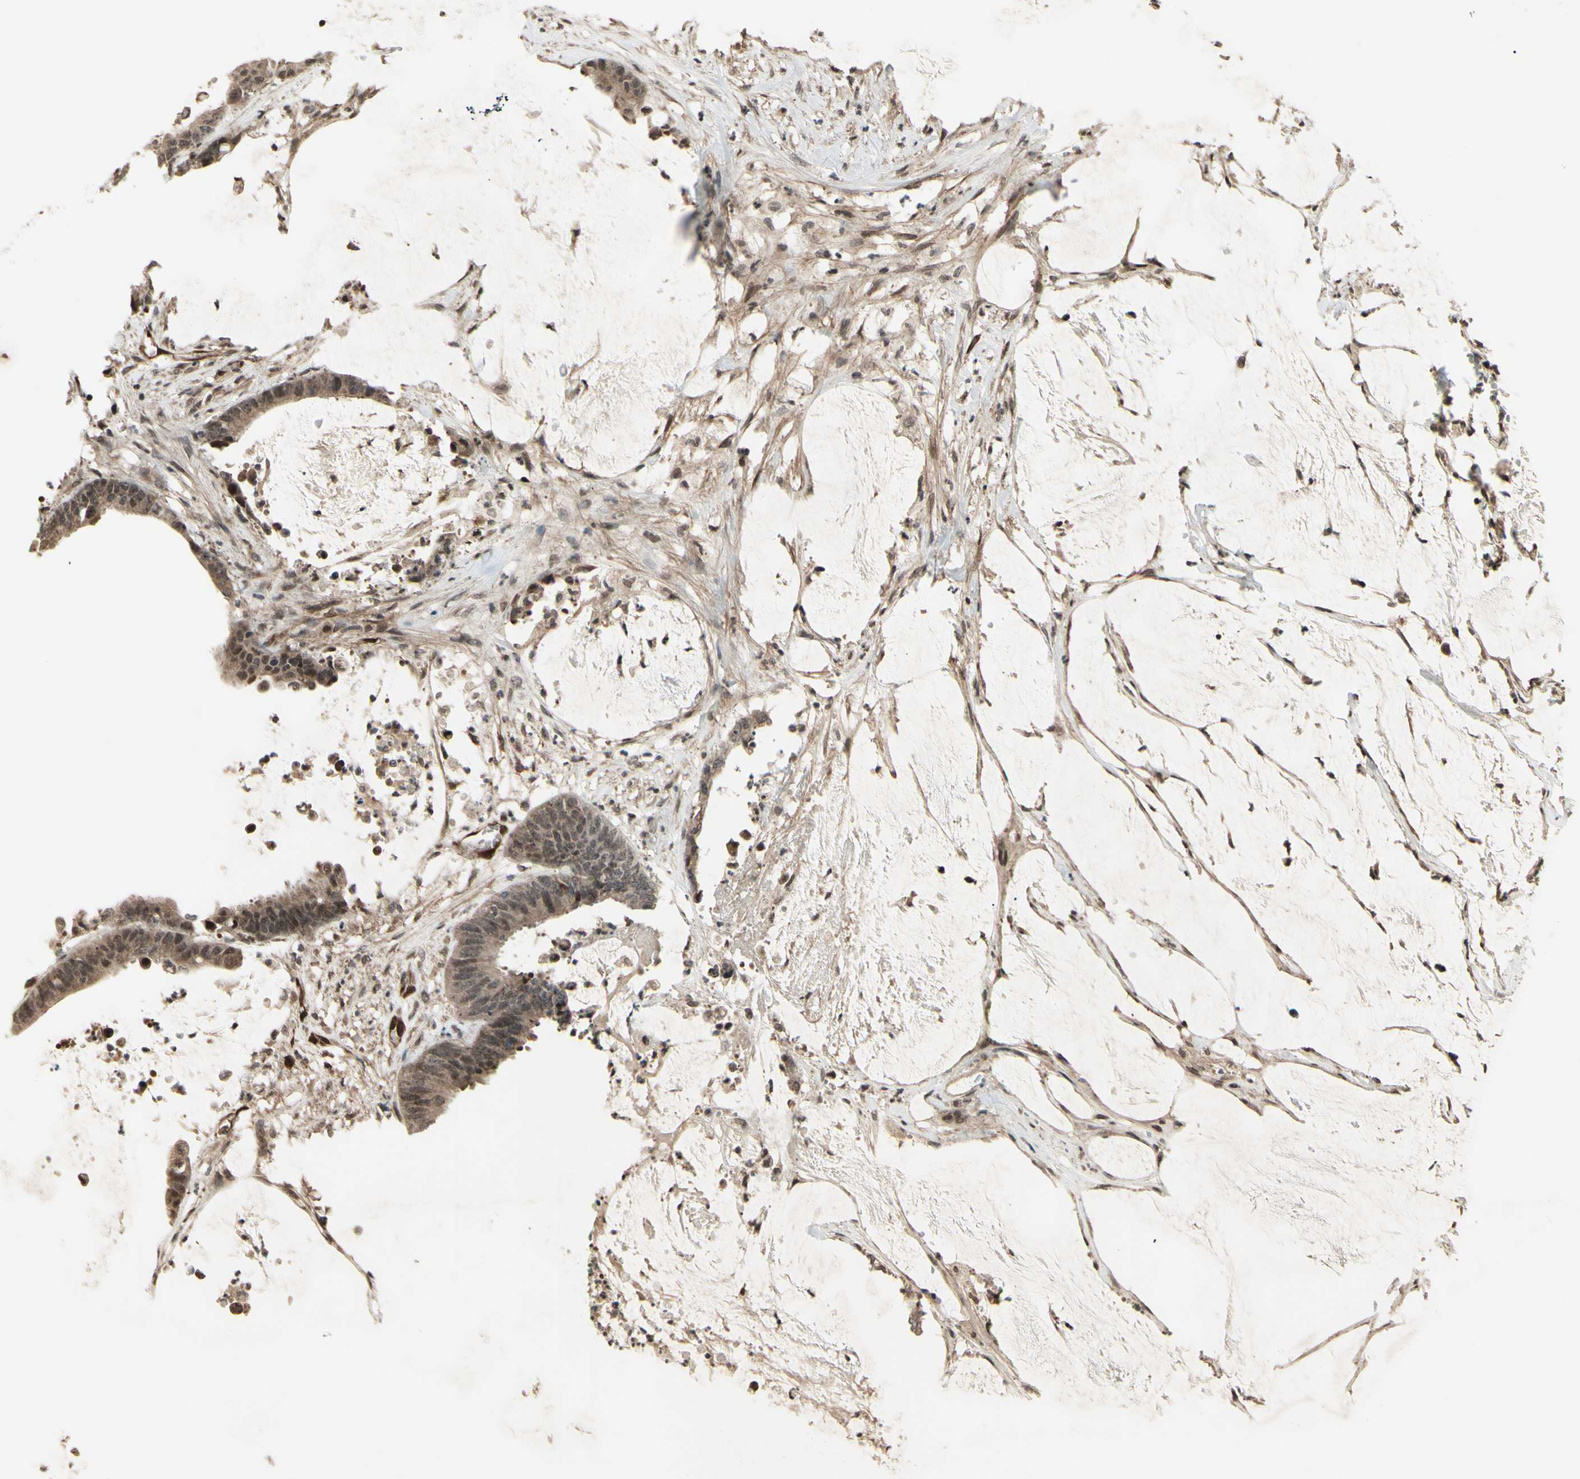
{"staining": {"intensity": "moderate", "quantity": ">75%", "location": "cytoplasmic/membranous,nuclear"}, "tissue": "colorectal cancer", "cell_type": "Tumor cells", "image_type": "cancer", "snomed": [{"axis": "morphology", "description": "Adenocarcinoma, NOS"}, {"axis": "topography", "description": "Rectum"}], "caption": "A high-resolution histopathology image shows IHC staining of colorectal cancer, which exhibits moderate cytoplasmic/membranous and nuclear staining in approximately >75% of tumor cells.", "gene": "MLF2", "patient": {"sex": "female", "age": 66}}